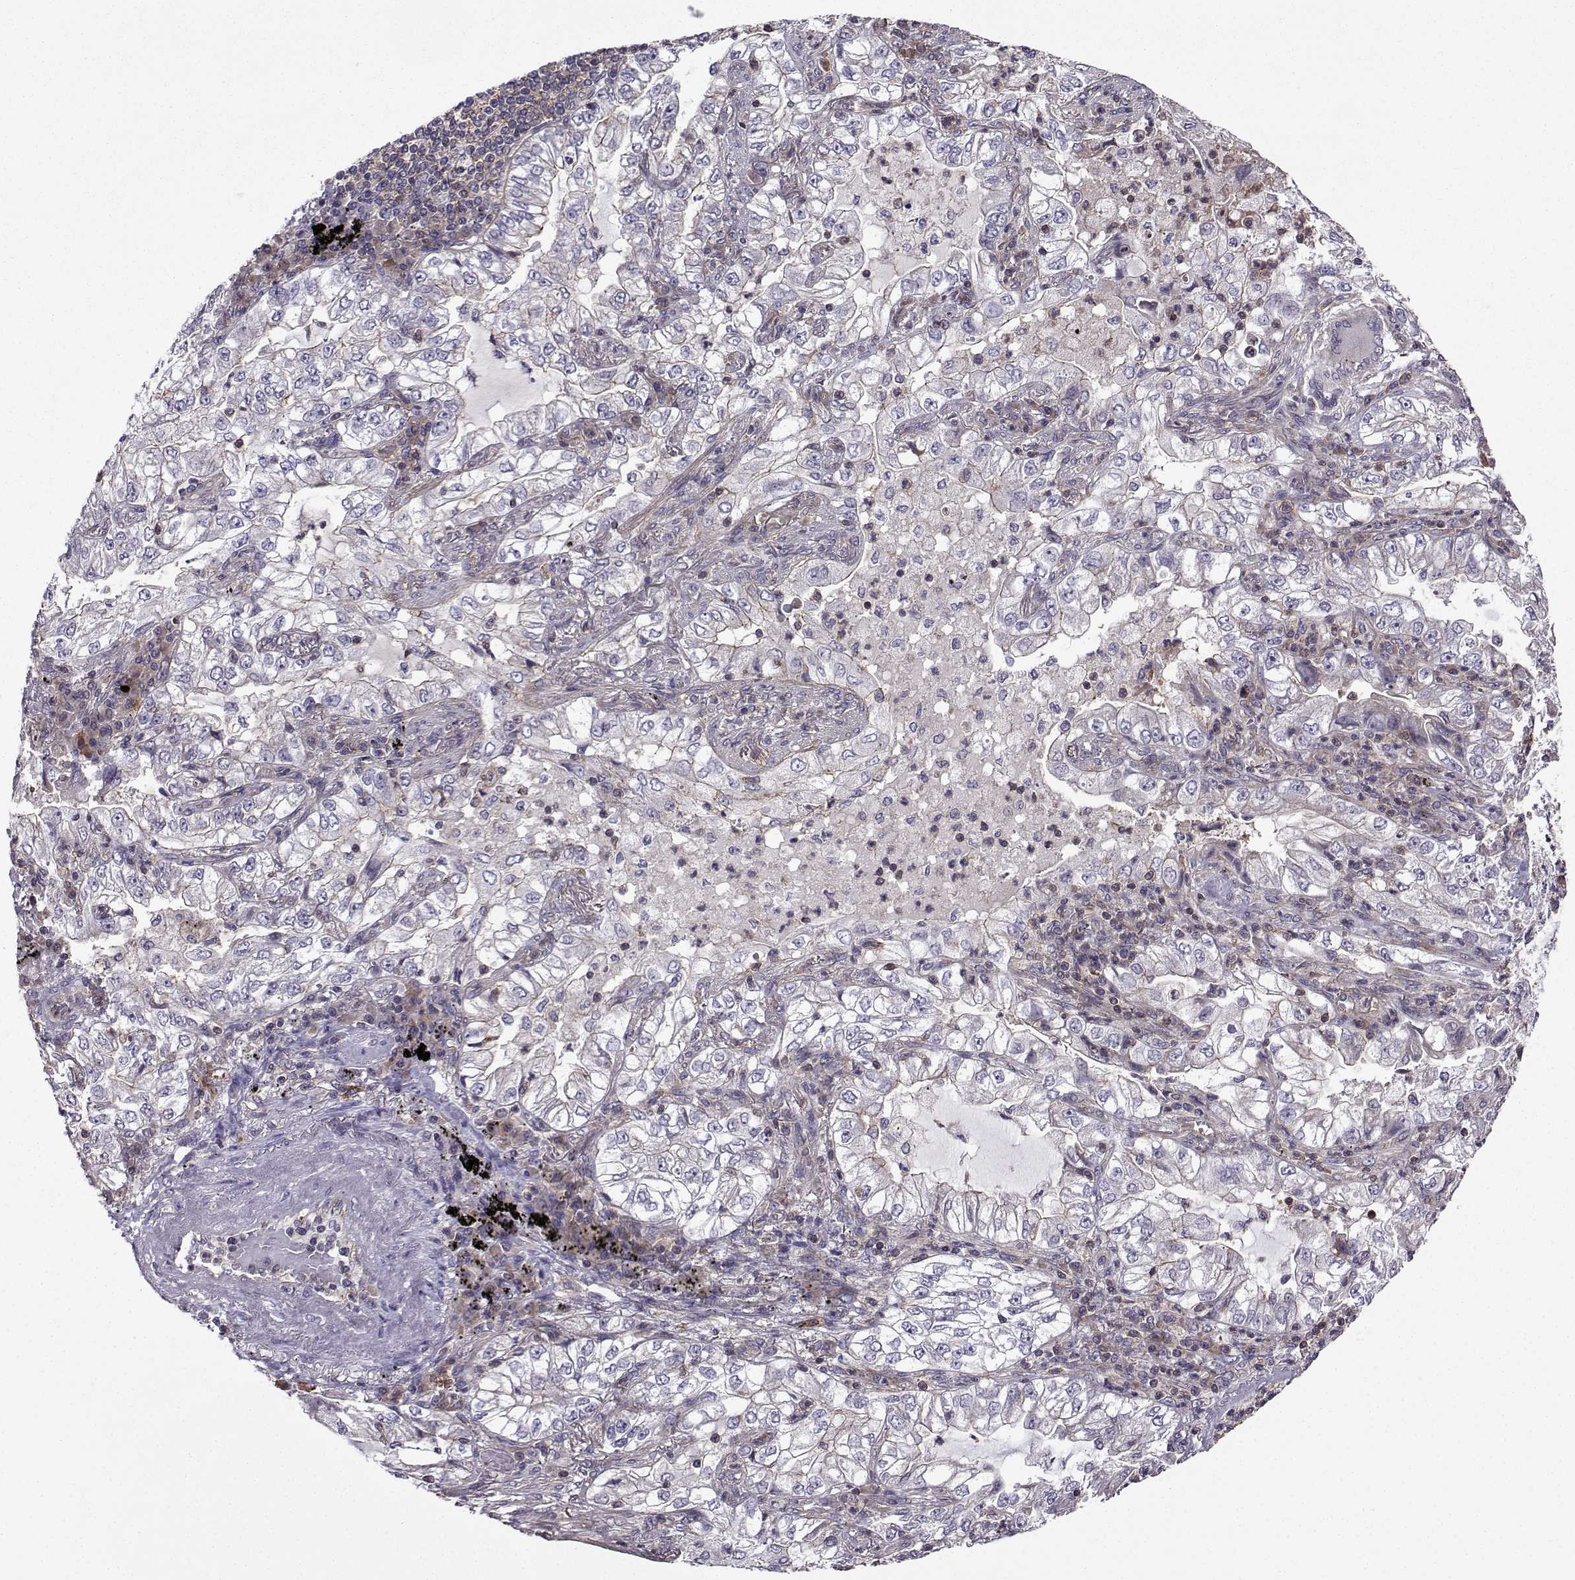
{"staining": {"intensity": "moderate", "quantity": "<25%", "location": "cytoplasmic/membranous"}, "tissue": "lung cancer", "cell_type": "Tumor cells", "image_type": "cancer", "snomed": [{"axis": "morphology", "description": "Adenocarcinoma, NOS"}, {"axis": "topography", "description": "Lung"}], "caption": "Lung cancer stained for a protein (brown) displays moderate cytoplasmic/membranous positive staining in approximately <25% of tumor cells.", "gene": "ITGB8", "patient": {"sex": "female", "age": 73}}